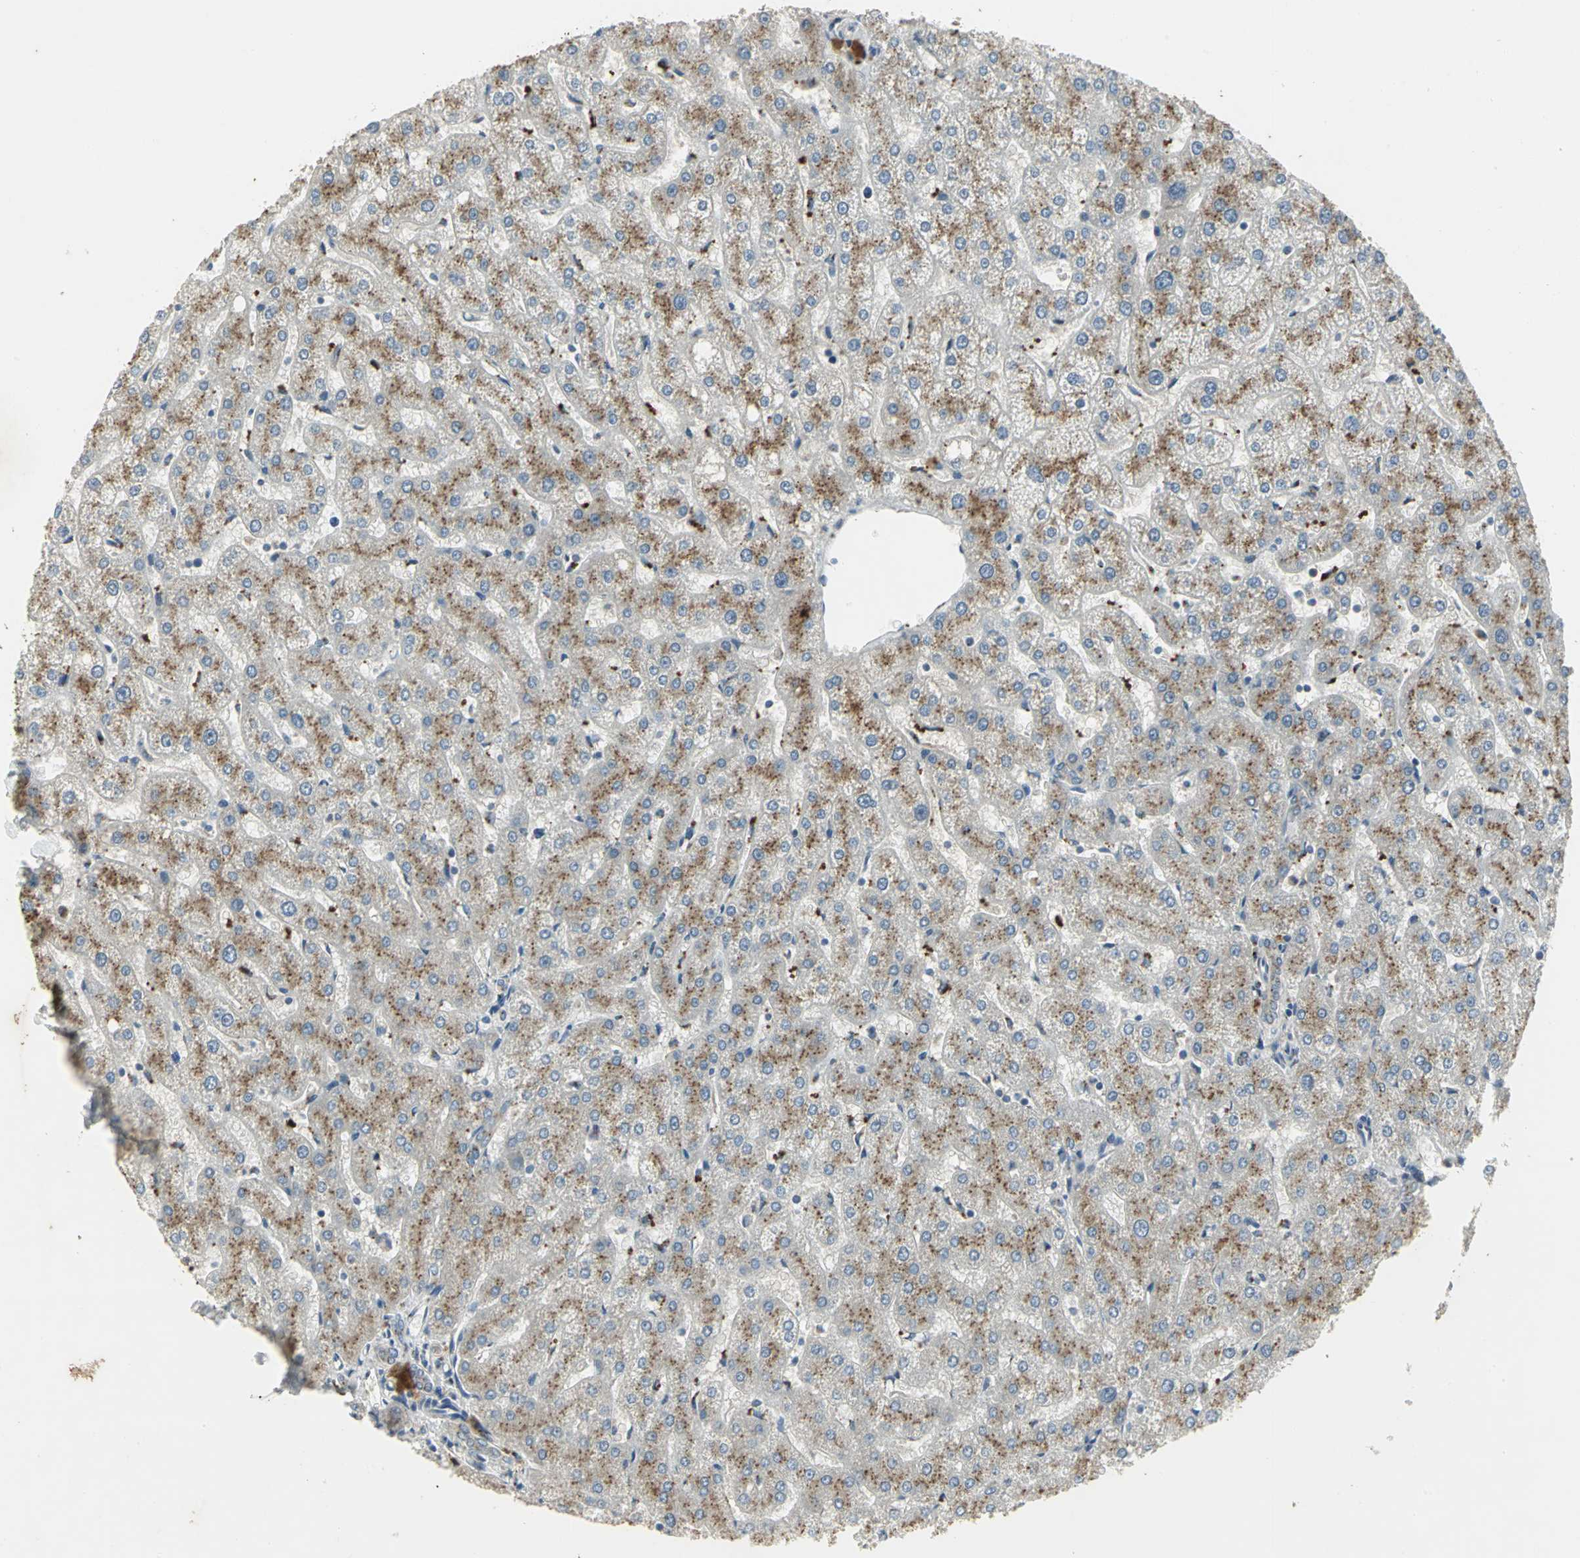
{"staining": {"intensity": "weak", "quantity": ">75%", "location": "cytoplasmic/membranous"}, "tissue": "liver", "cell_type": "Cholangiocytes", "image_type": "normal", "snomed": [{"axis": "morphology", "description": "Normal tissue, NOS"}, {"axis": "topography", "description": "Liver"}], "caption": "Approximately >75% of cholangiocytes in unremarkable human liver show weak cytoplasmic/membranous protein expression as visualized by brown immunohistochemical staining.", "gene": "TM9SF2", "patient": {"sex": "male", "age": 67}}